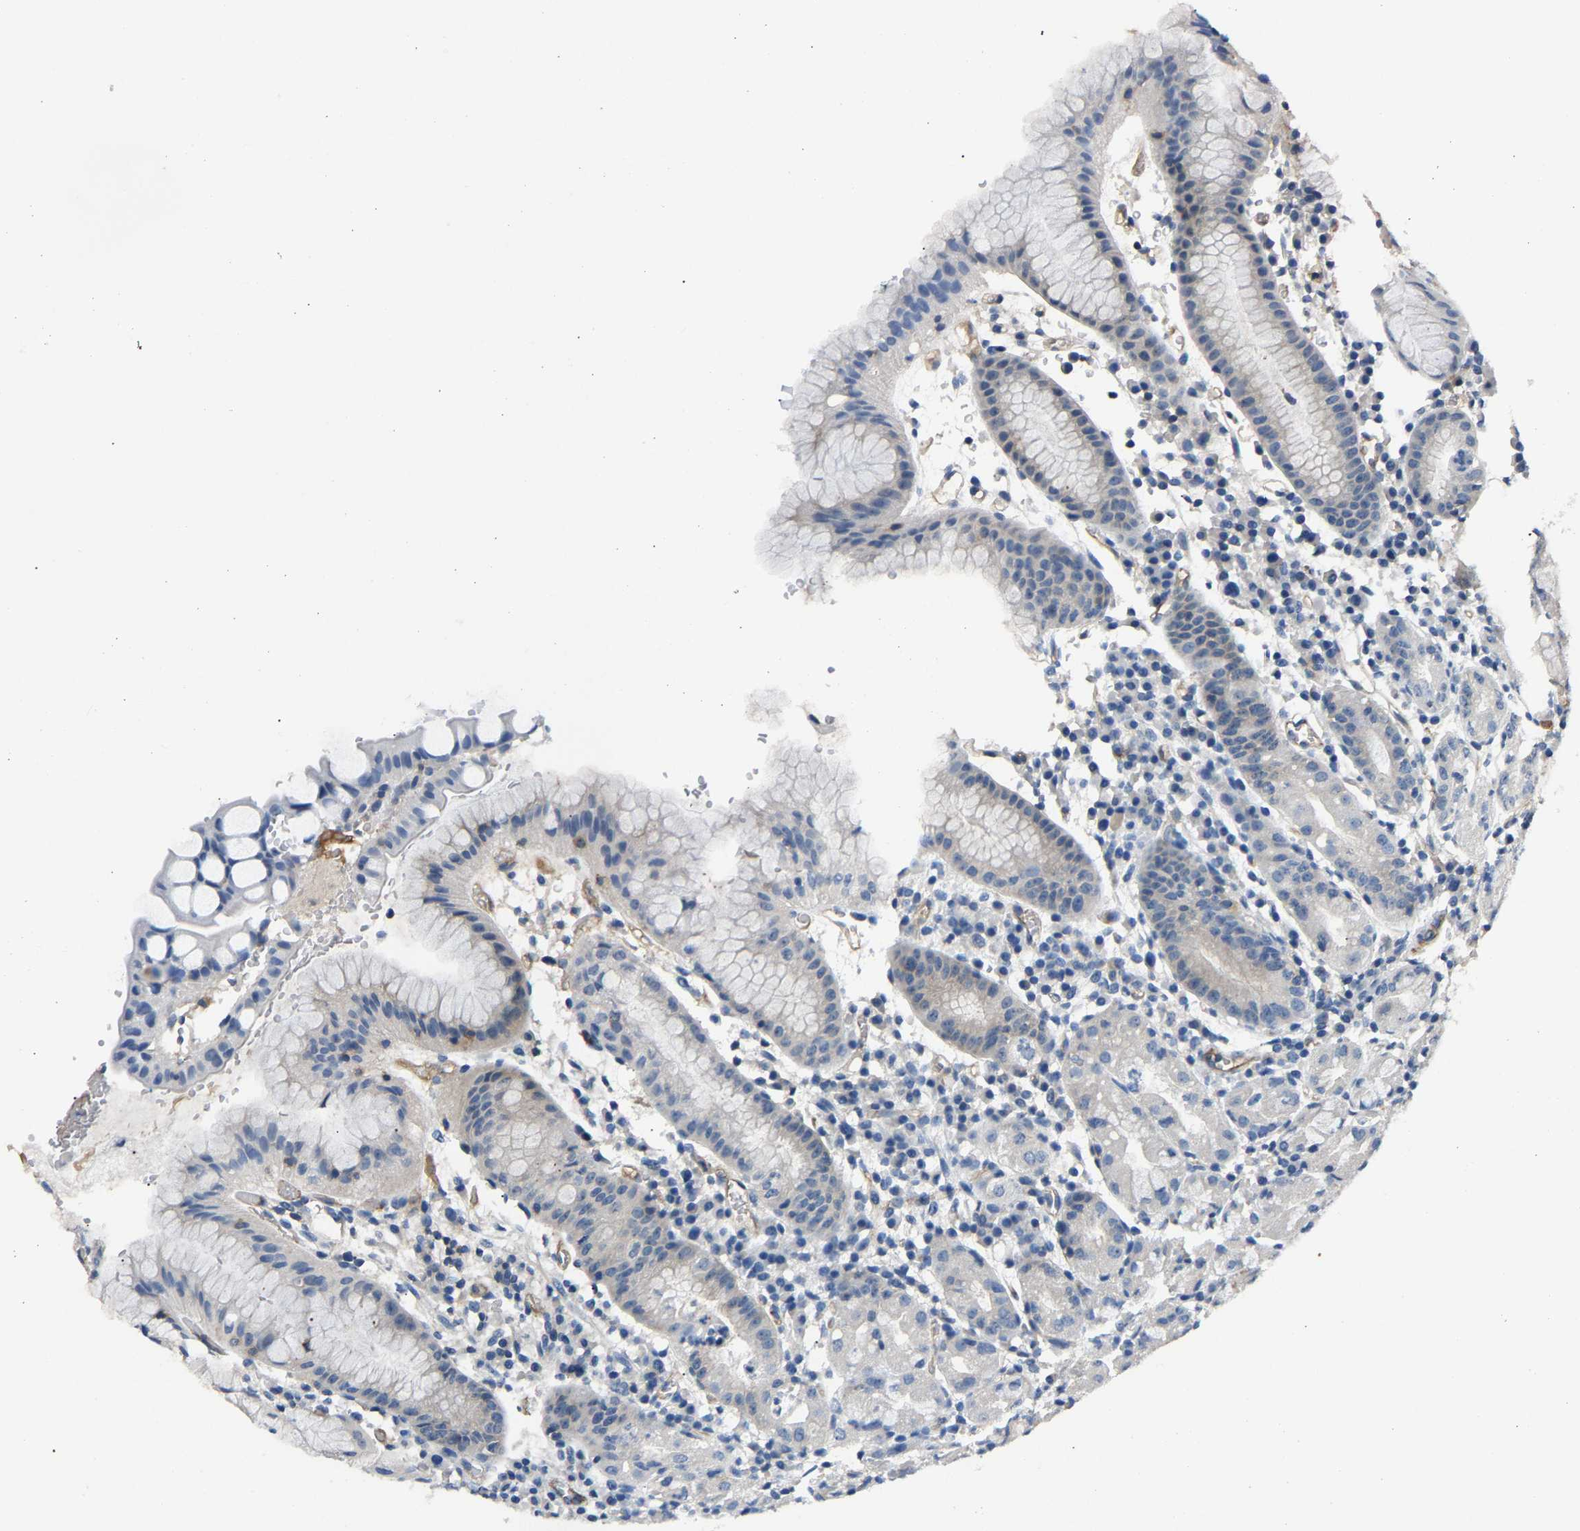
{"staining": {"intensity": "negative", "quantity": "none", "location": "none"}, "tissue": "stomach", "cell_type": "Glandular cells", "image_type": "normal", "snomed": [{"axis": "morphology", "description": "Normal tissue, NOS"}, {"axis": "topography", "description": "Stomach"}, {"axis": "topography", "description": "Stomach, lower"}], "caption": "Photomicrograph shows no significant protein positivity in glandular cells of unremarkable stomach.", "gene": "DNAAF5", "patient": {"sex": "female", "age": 75}}